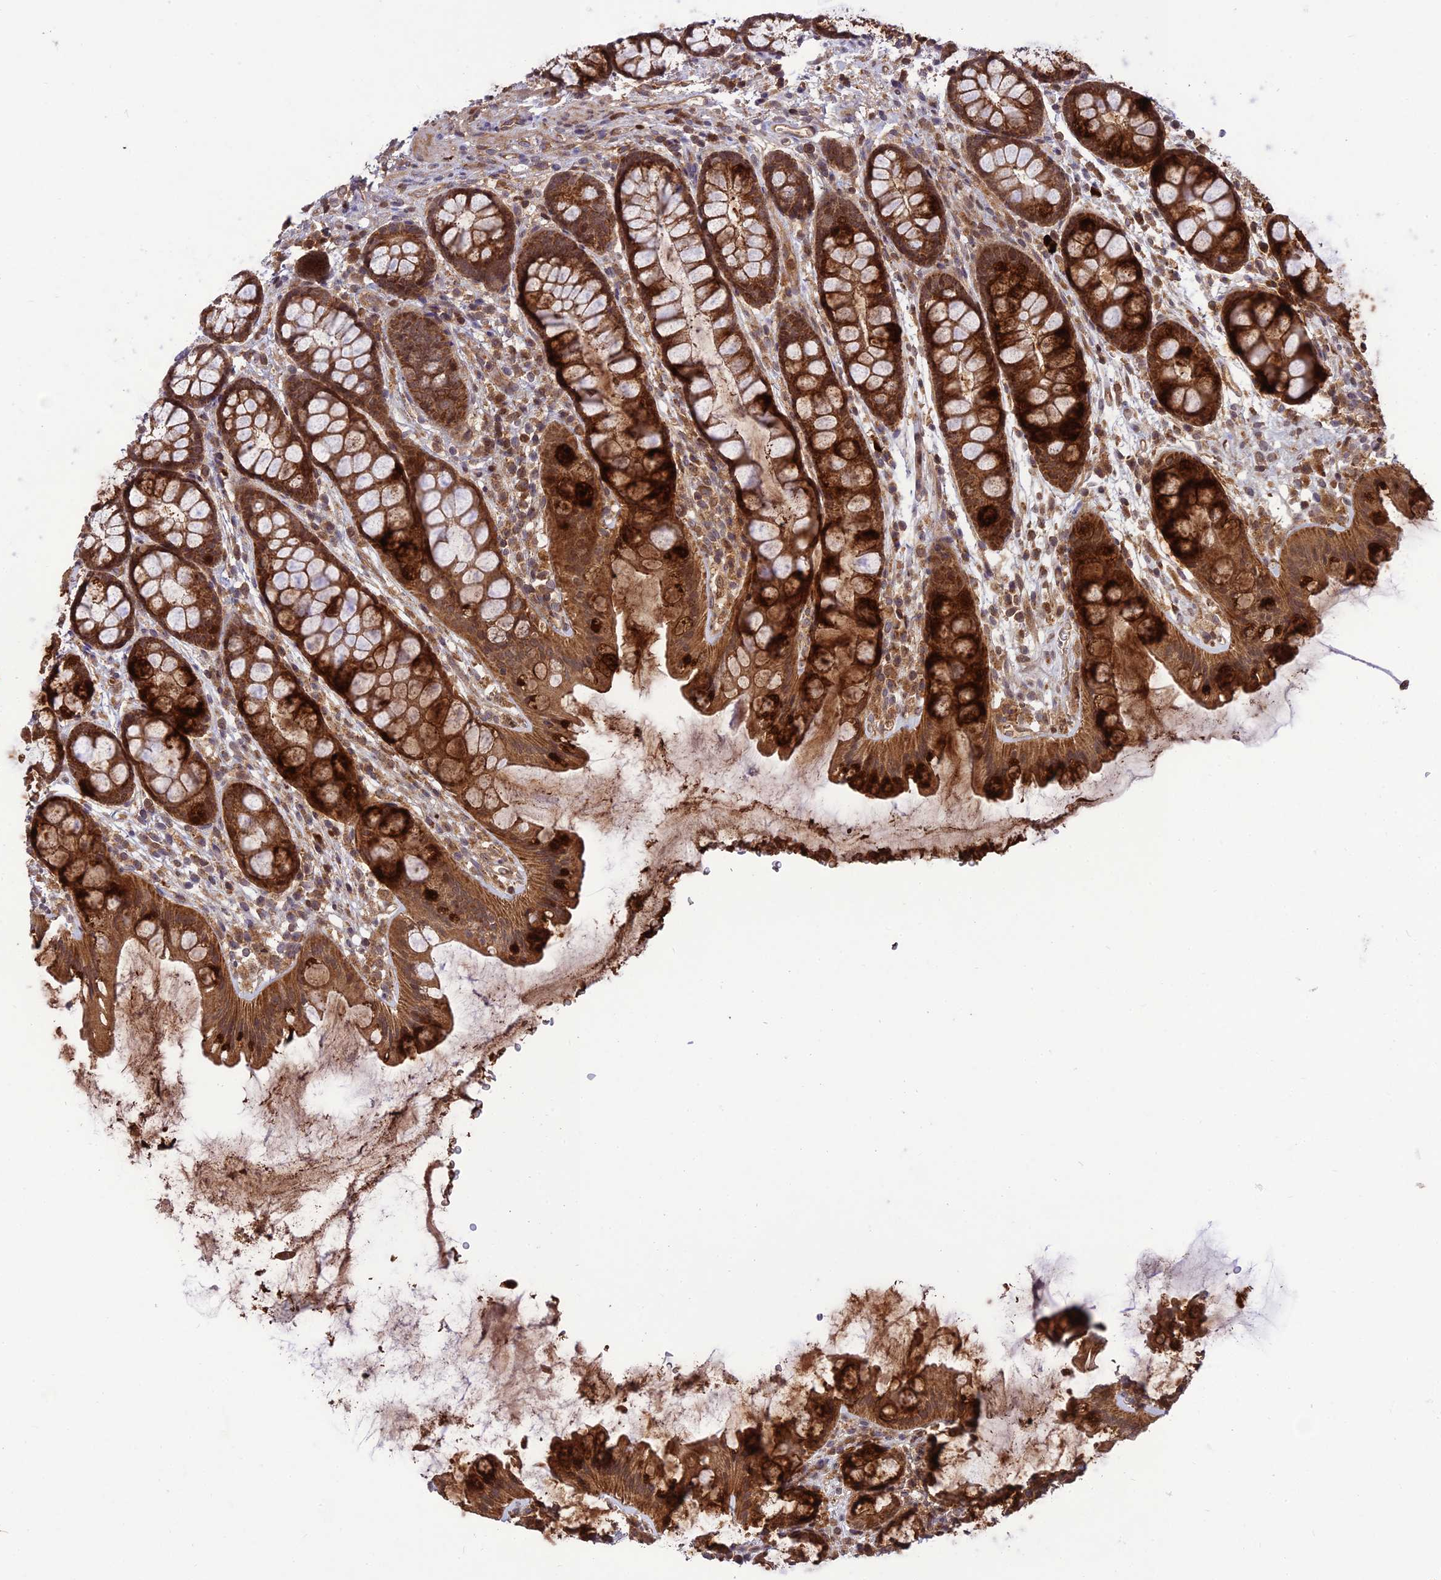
{"staining": {"intensity": "moderate", "quantity": "25%-75%", "location": "cytoplasmic/membranous"}, "tissue": "colon", "cell_type": "Endothelial cells", "image_type": "normal", "snomed": [{"axis": "morphology", "description": "Normal tissue, NOS"}, {"axis": "topography", "description": "Colon"}], "caption": "High-magnification brightfield microscopy of benign colon stained with DAB (3,3'-diaminobenzidine) (brown) and counterstained with hematoxylin (blue). endothelial cells exhibit moderate cytoplasmic/membranous positivity is appreciated in about25%-75% of cells.", "gene": "NDUFC1", "patient": {"sex": "female", "age": 82}}